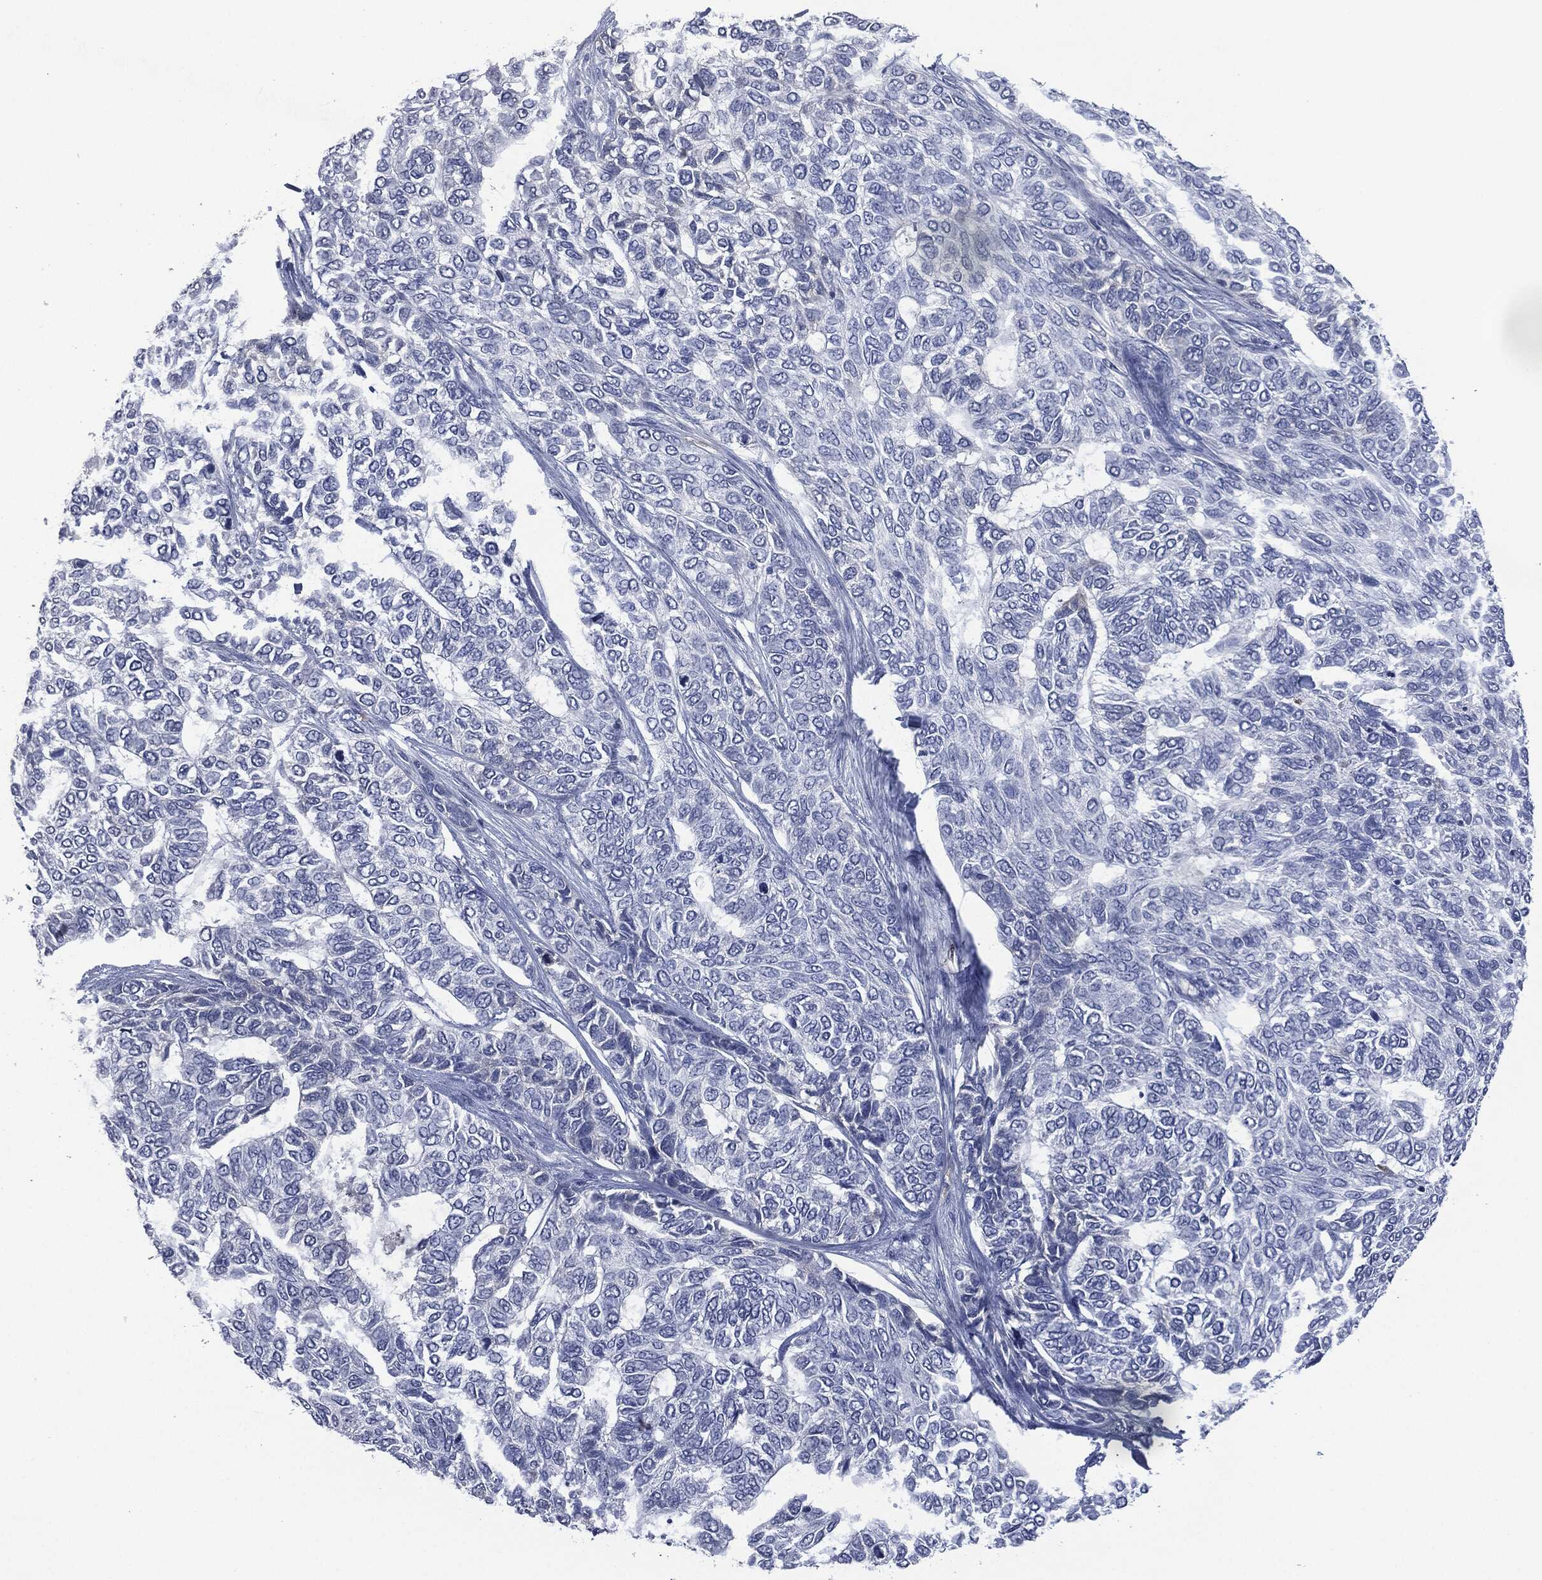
{"staining": {"intensity": "negative", "quantity": "none", "location": "none"}, "tissue": "skin cancer", "cell_type": "Tumor cells", "image_type": "cancer", "snomed": [{"axis": "morphology", "description": "Basal cell carcinoma"}, {"axis": "topography", "description": "Skin"}], "caption": "Tumor cells are negative for brown protein staining in skin cancer.", "gene": "SIGLEC7", "patient": {"sex": "female", "age": 65}}